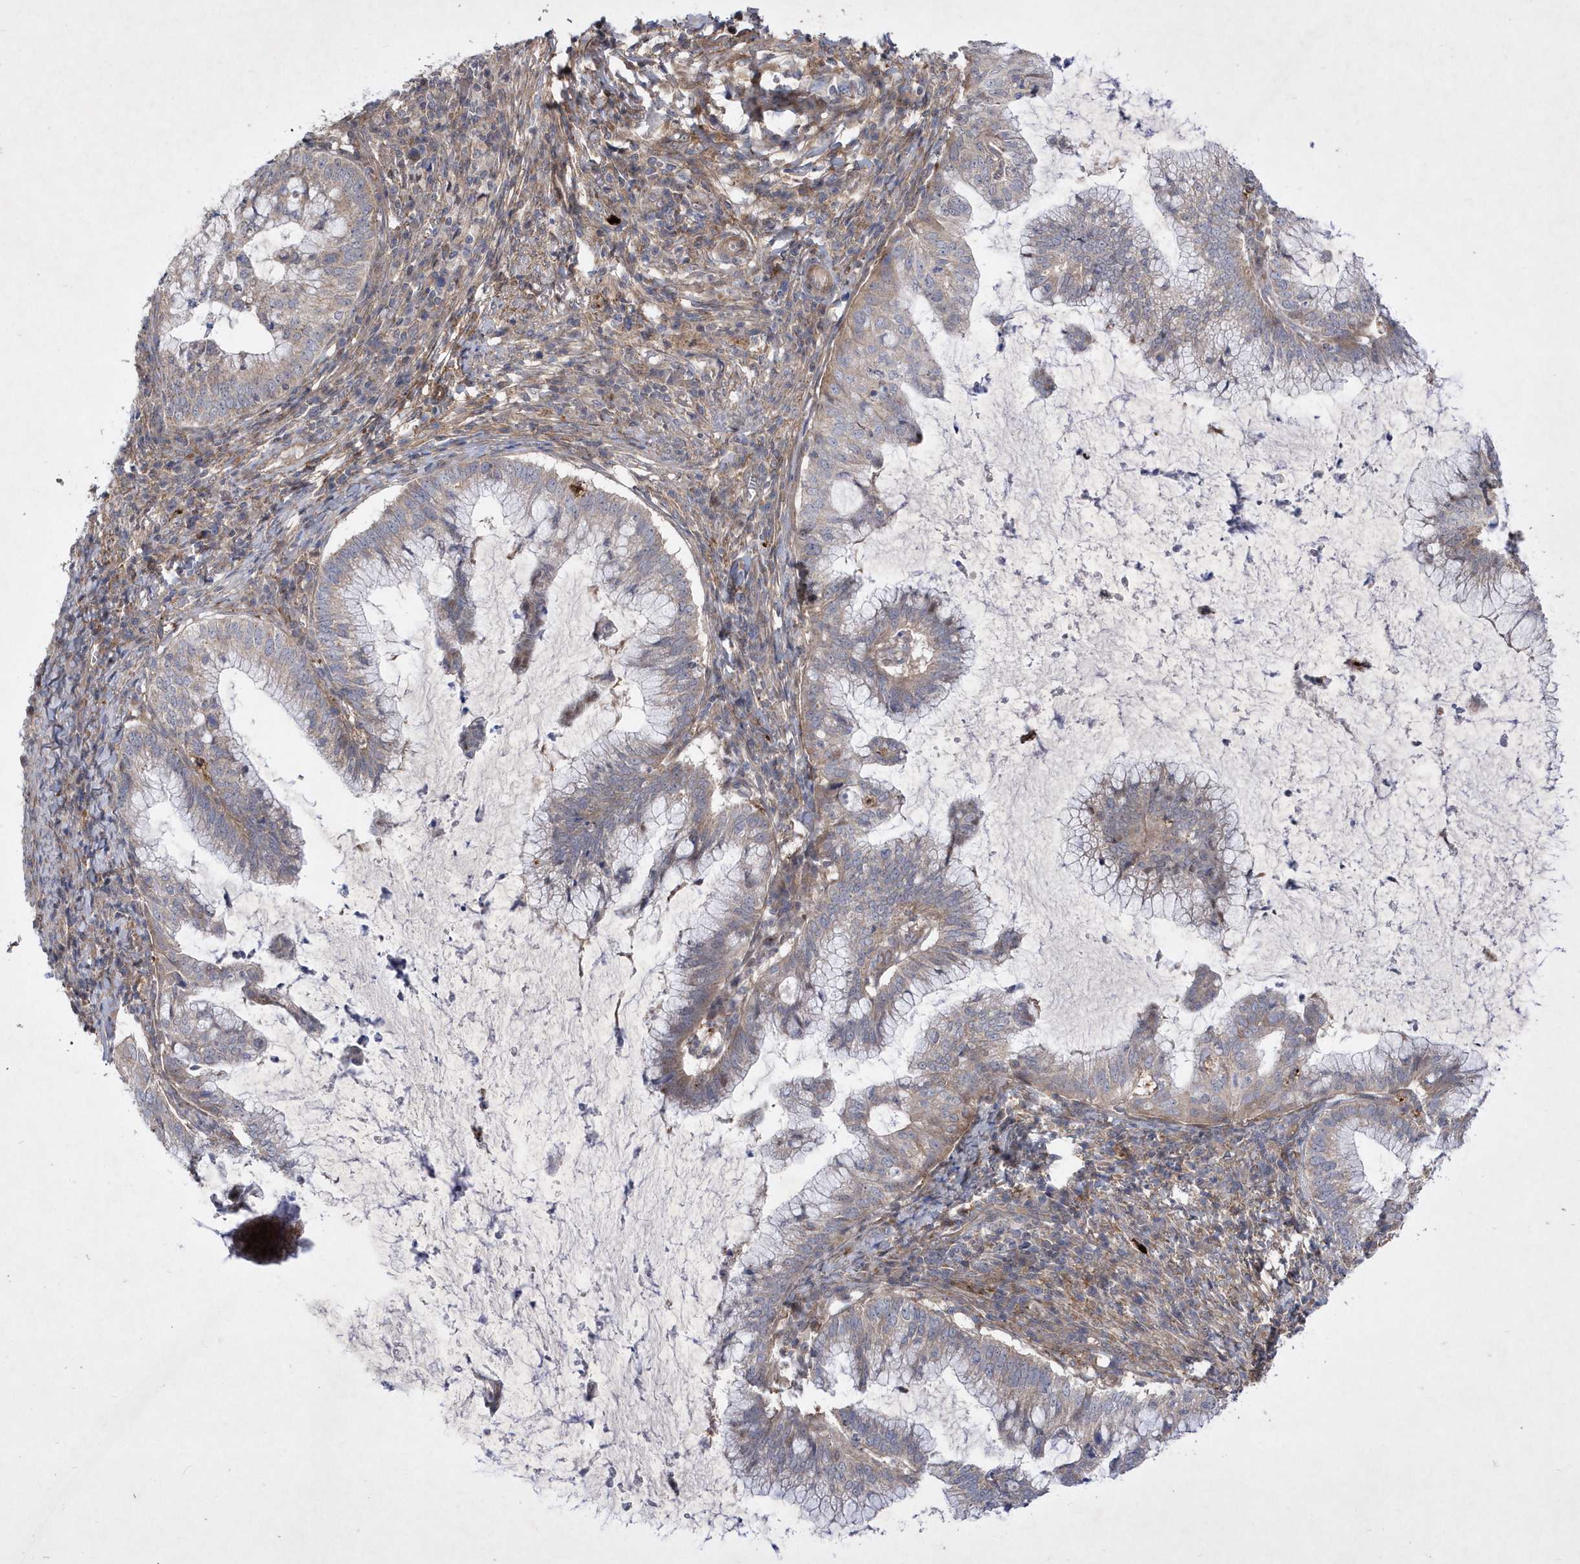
{"staining": {"intensity": "weak", "quantity": "25%-75%", "location": "cytoplasmic/membranous"}, "tissue": "cervical cancer", "cell_type": "Tumor cells", "image_type": "cancer", "snomed": [{"axis": "morphology", "description": "Adenocarcinoma, NOS"}, {"axis": "topography", "description": "Cervix"}], "caption": "This micrograph displays cervical cancer stained with immunohistochemistry to label a protein in brown. The cytoplasmic/membranous of tumor cells show weak positivity for the protein. Nuclei are counter-stained blue.", "gene": "LONRF2", "patient": {"sex": "female", "age": 36}}